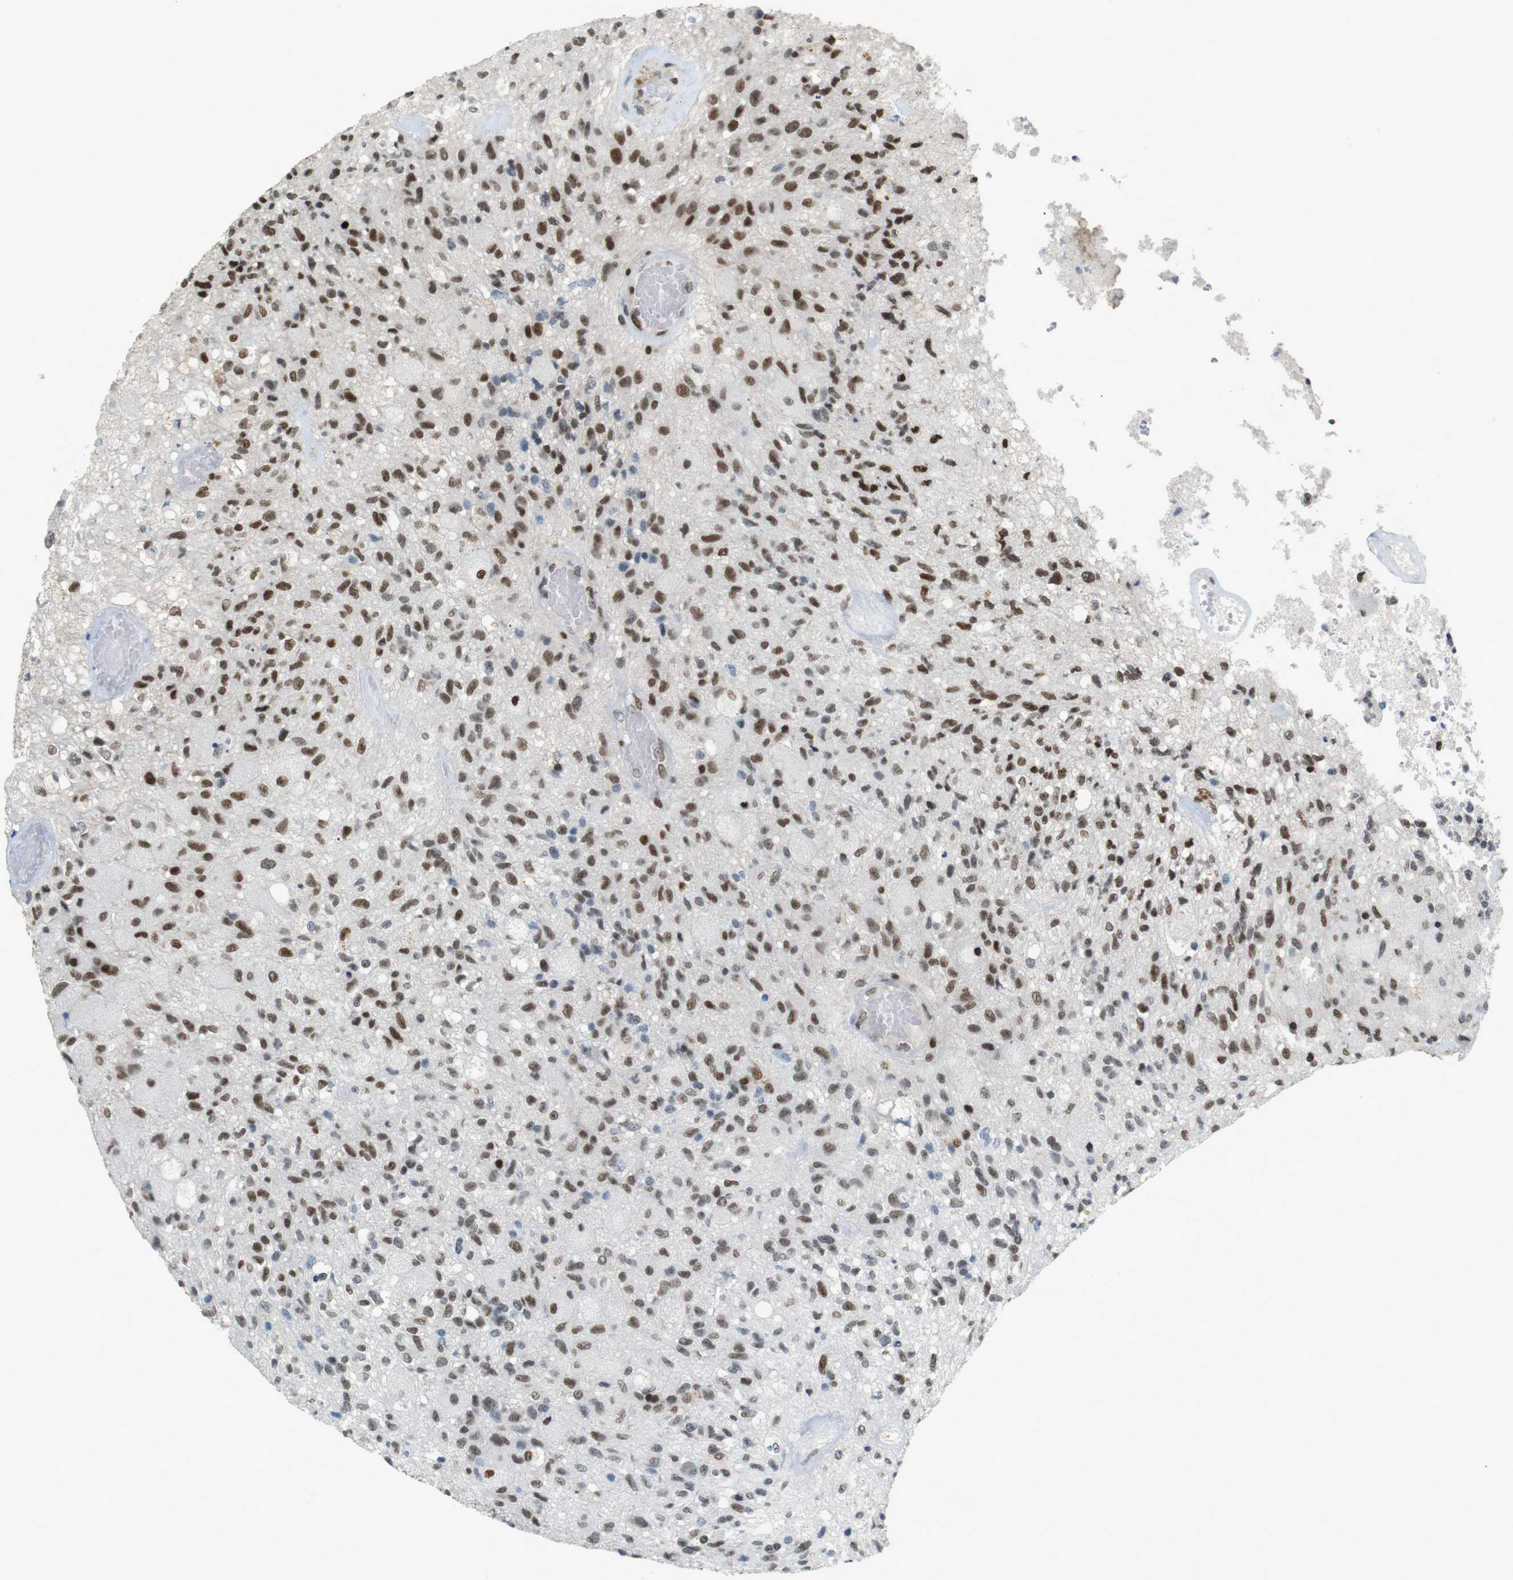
{"staining": {"intensity": "moderate", "quantity": ">75%", "location": "nuclear"}, "tissue": "glioma", "cell_type": "Tumor cells", "image_type": "cancer", "snomed": [{"axis": "morphology", "description": "Normal tissue, NOS"}, {"axis": "morphology", "description": "Glioma, malignant, High grade"}, {"axis": "topography", "description": "Cerebral cortex"}], "caption": "Glioma stained for a protein (brown) demonstrates moderate nuclear positive positivity in about >75% of tumor cells.", "gene": "RIOX2", "patient": {"sex": "male", "age": 77}}